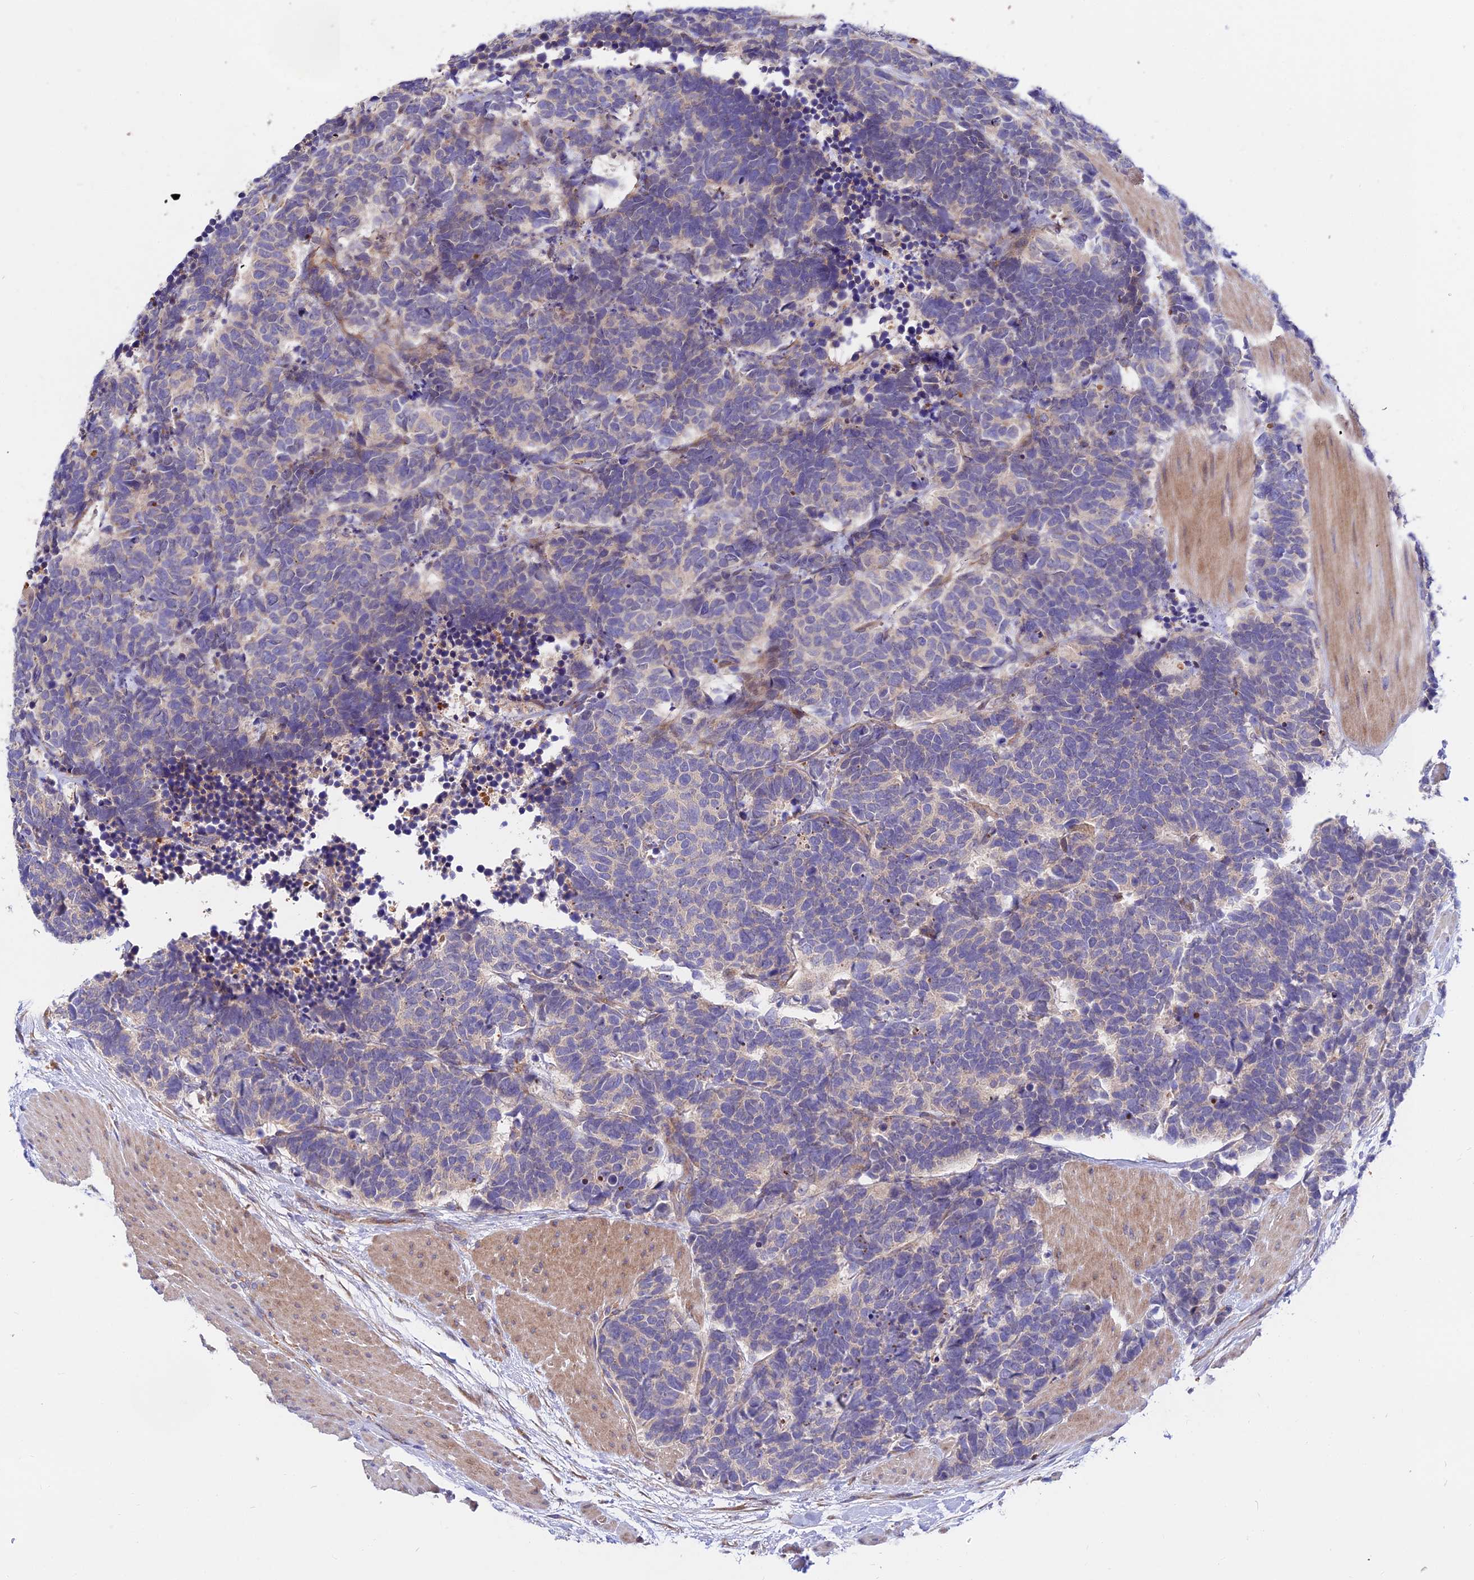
{"staining": {"intensity": "weak", "quantity": "<25%", "location": "cytoplasmic/membranous"}, "tissue": "carcinoid", "cell_type": "Tumor cells", "image_type": "cancer", "snomed": [{"axis": "morphology", "description": "Carcinoma, NOS"}, {"axis": "morphology", "description": "Carcinoid, malignant, NOS"}, {"axis": "topography", "description": "Urinary bladder"}], "caption": "Carcinoma was stained to show a protein in brown. There is no significant expression in tumor cells.", "gene": "CDC37L1", "patient": {"sex": "male", "age": 57}}